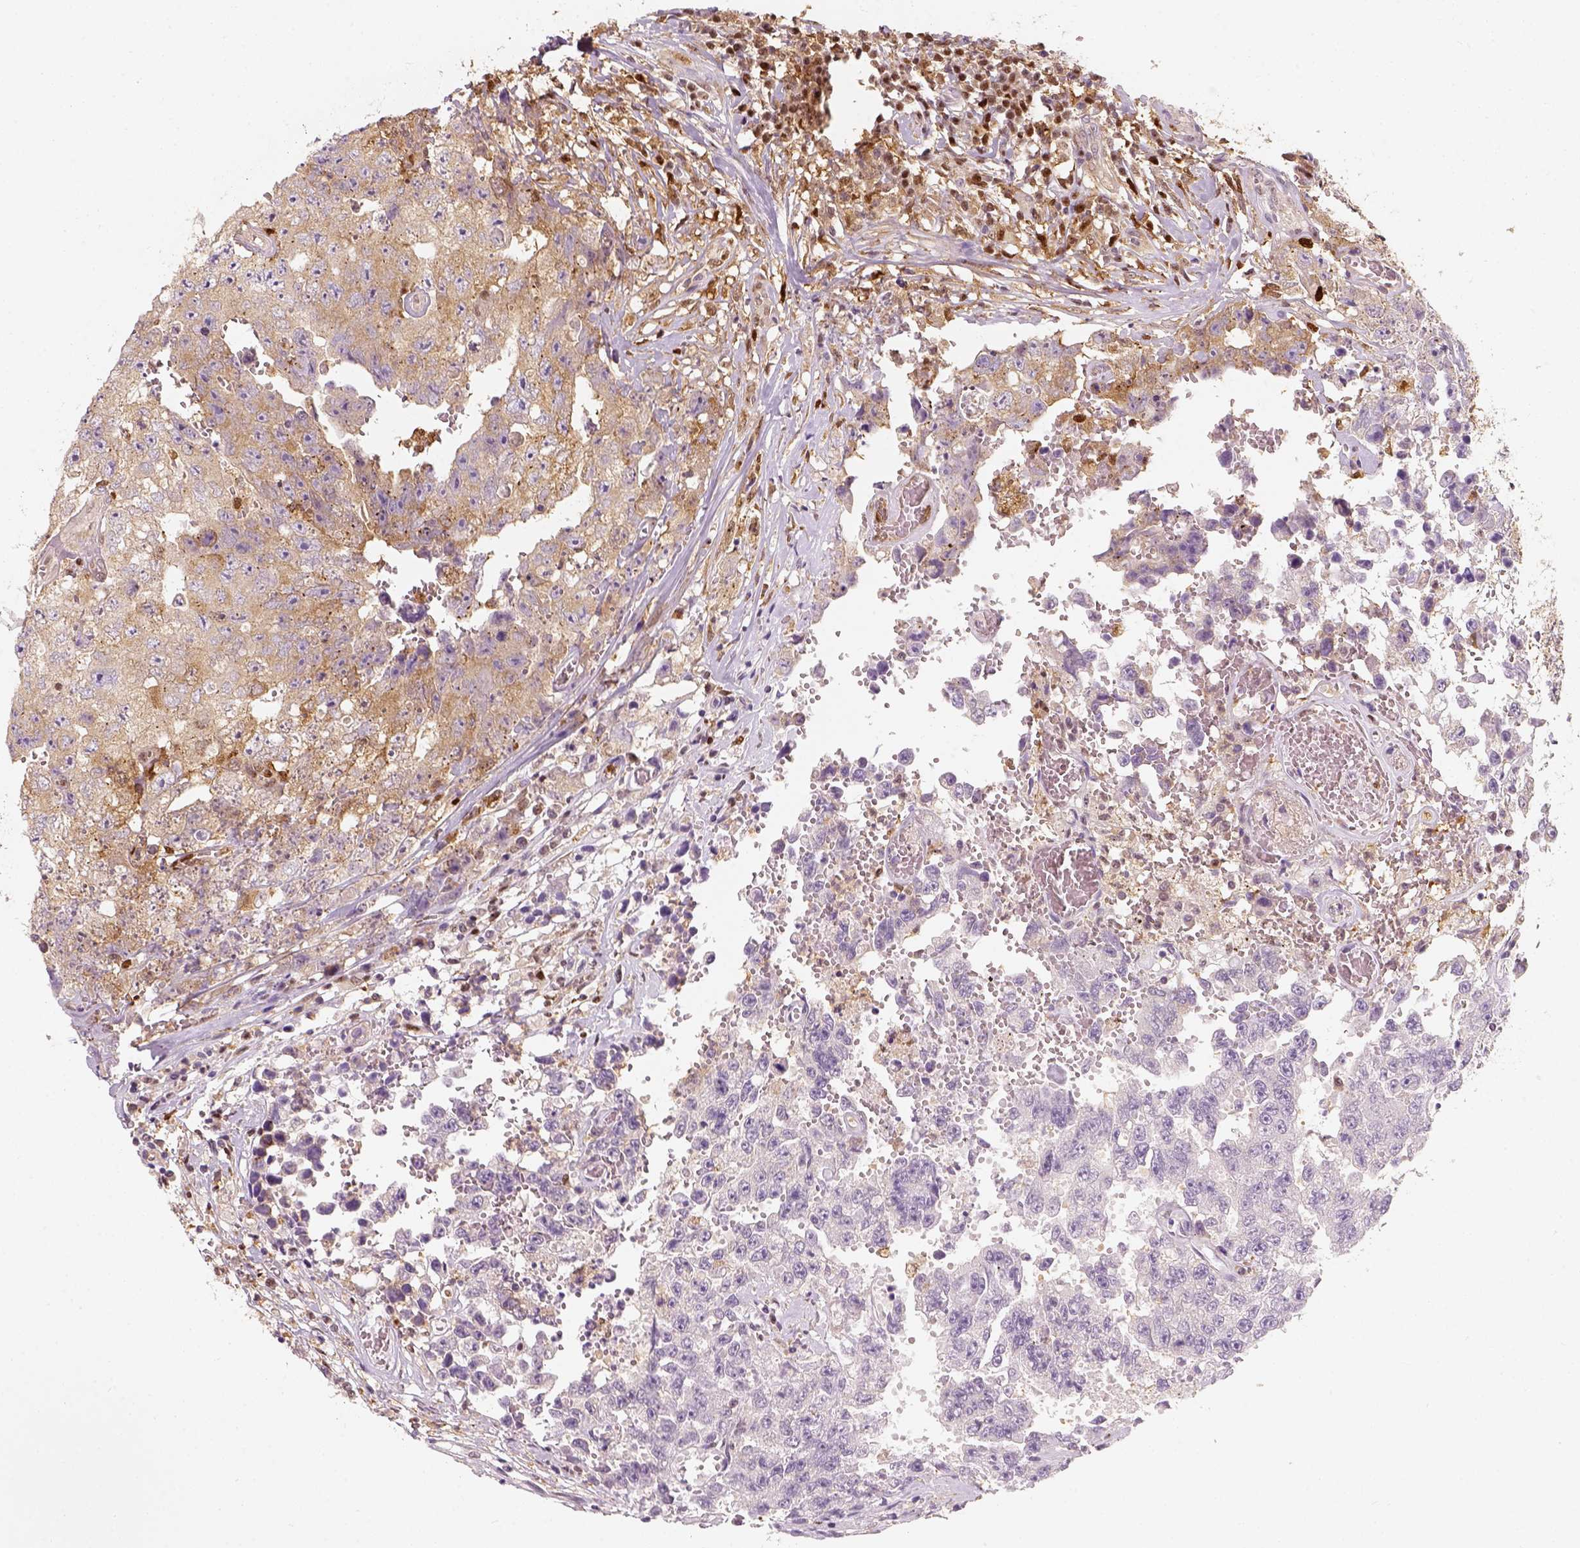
{"staining": {"intensity": "moderate", "quantity": "25%-75%", "location": "cytoplasmic/membranous"}, "tissue": "testis cancer", "cell_type": "Tumor cells", "image_type": "cancer", "snomed": [{"axis": "morphology", "description": "Carcinoma, Embryonal, NOS"}, {"axis": "topography", "description": "Testis"}], "caption": "Protein analysis of embryonal carcinoma (testis) tissue demonstrates moderate cytoplasmic/membranous staining in about 25%-75% of tumor cells. (Stains: DAB (3,3'-diaminobenzidine) in brown, nuclei in blue, Microscopy: brightfield microscopy at high magnification).", "gene": "SQSTM1", "patient": {"sex": "male", "age": 36}}